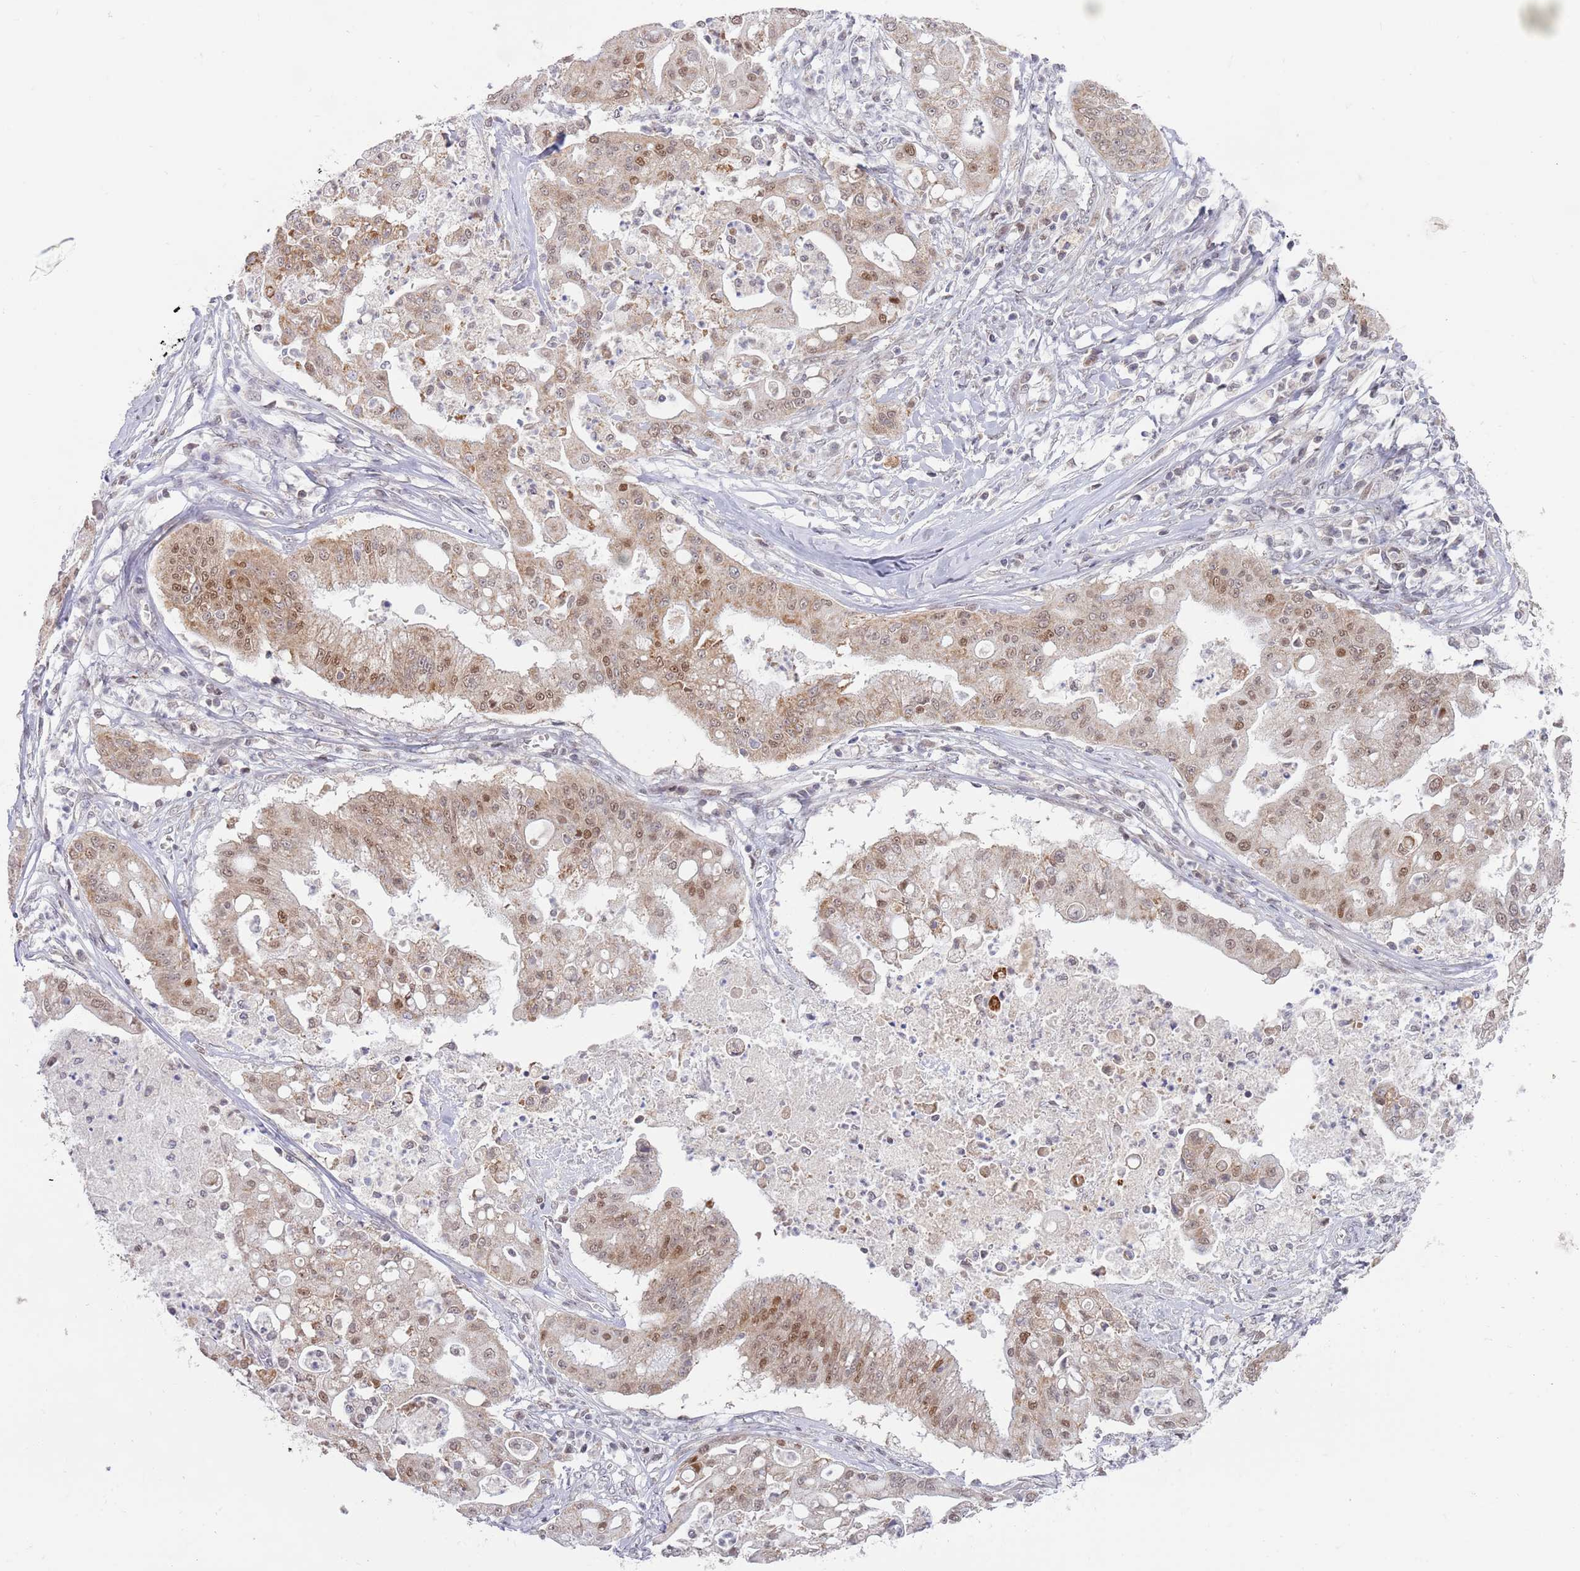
{"staining": {"intensity": "moderate", "quantity": ">75%", "location": "cytoplasmic/membranous,nuclear"}, "tissue": "ovarian cancer", "cell_type": "Tumor cells", "image_type": "cancer", "snomed": [{"axis": "morphology", "description": "Cystadenocarcinoma, mucinous, NOS"}, {"axis": "topography", "description": "Ovary"}], "caption": "Protein expression analysis of human ovarian cancer reveals moderate cytoplasmic/membranous and nuclear positivity in about >75% of tumor cells.", "gene": "TIMM13", "patient": {"sex": "female", "age": 70}}